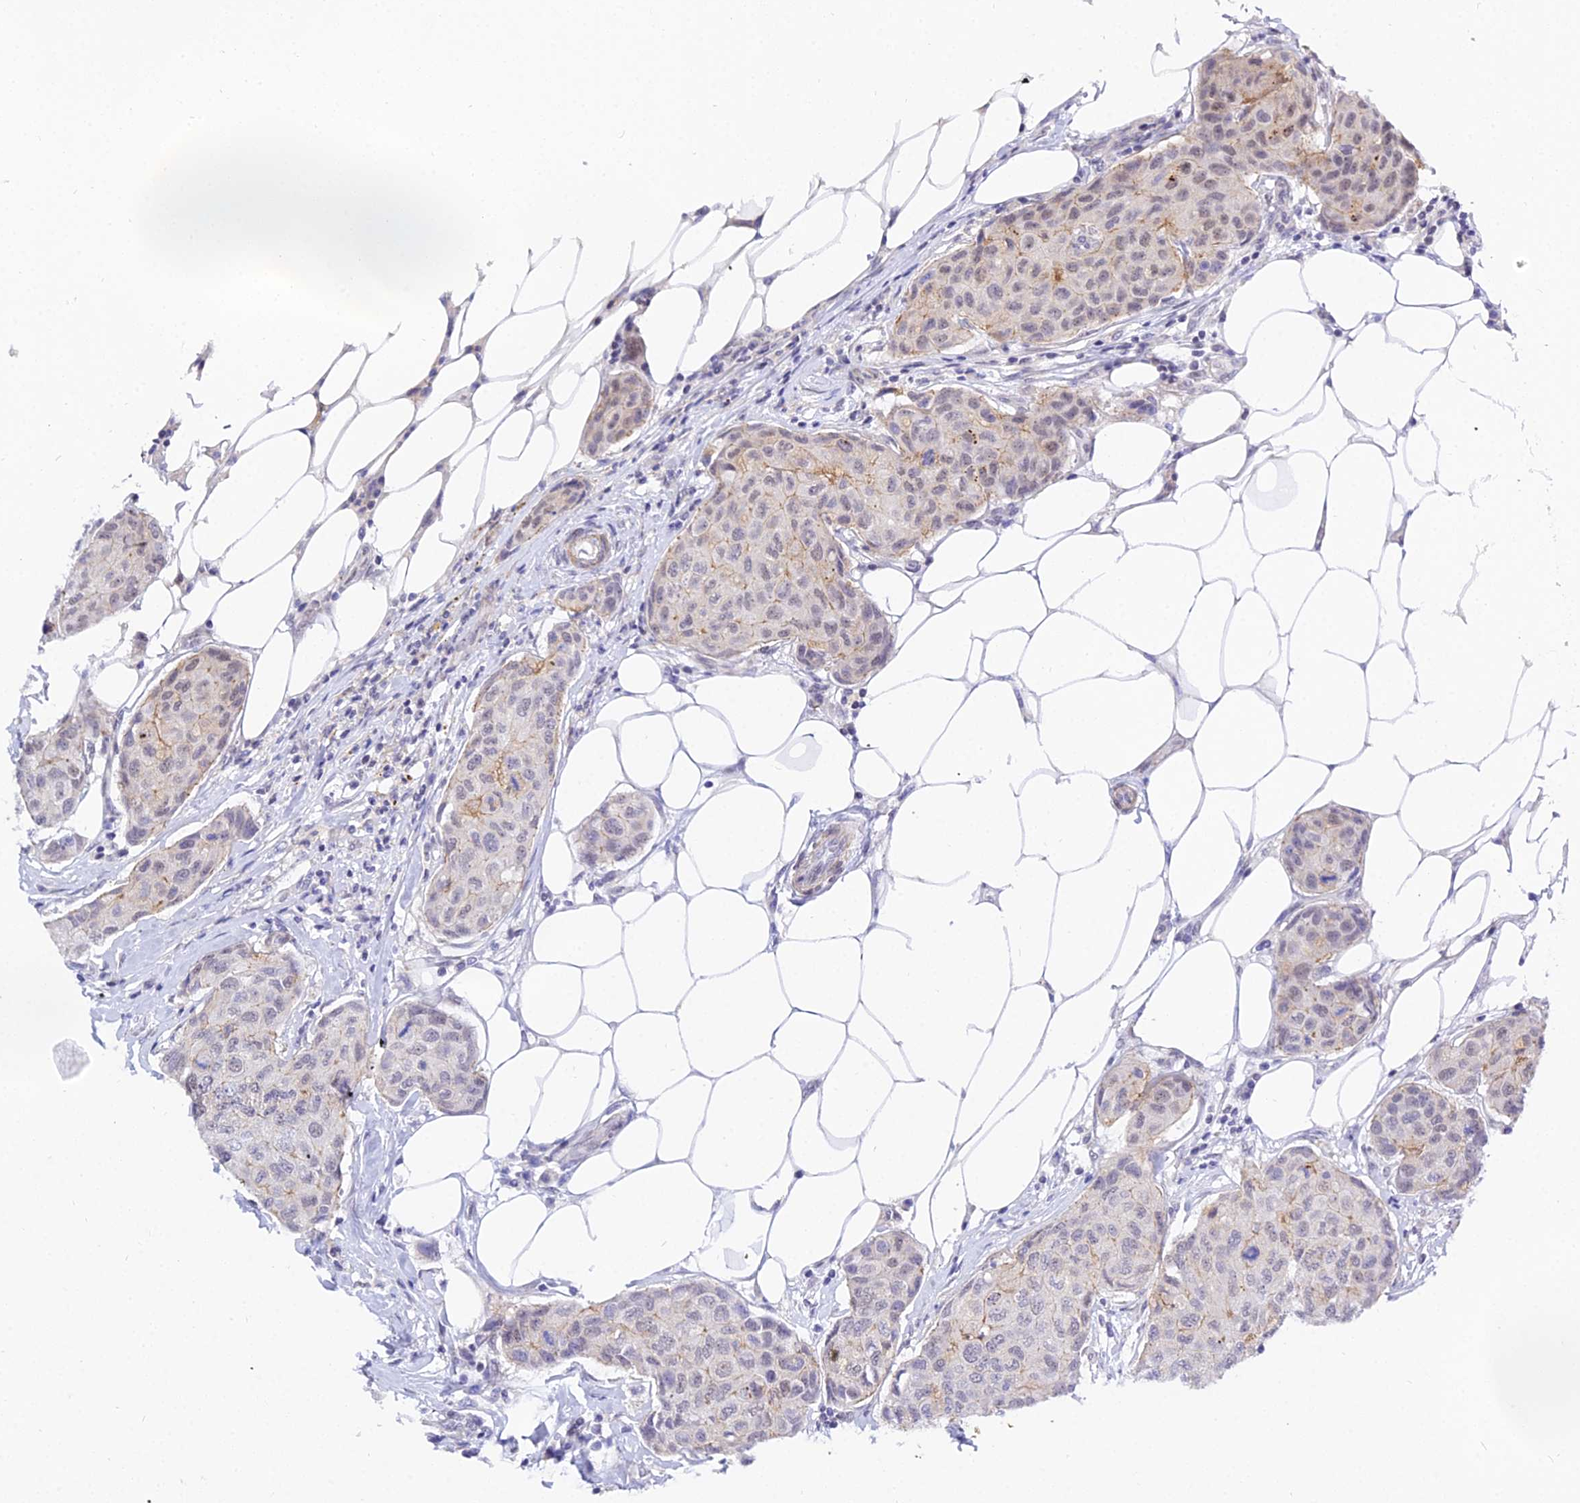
{"staining": {"intensity": "negative", "quantity": "none", "location": "none"}, "tissue": "breast cancer", "cell_type": "Tumor cells", "image_type": "cancer", "snomed": [{"axis": "morphology", "description": "Duct carcinoma"}, {"axis": "topography", "description": "Breast"}], "caption": "This micrograph is of infiltrating ductal carcinoma (breast) stained with IHC to label a protein in brown with the nuclei are counter-stained blue. There is no expression in tumor cells. The staining was performed using DAB to visualize the protein expression in brown, while the nuclei were stained in blue with hematoxylin (Magnification: 20x).", "gene": "ZNF628", "patient": {"sex": "female", "age": 80}}